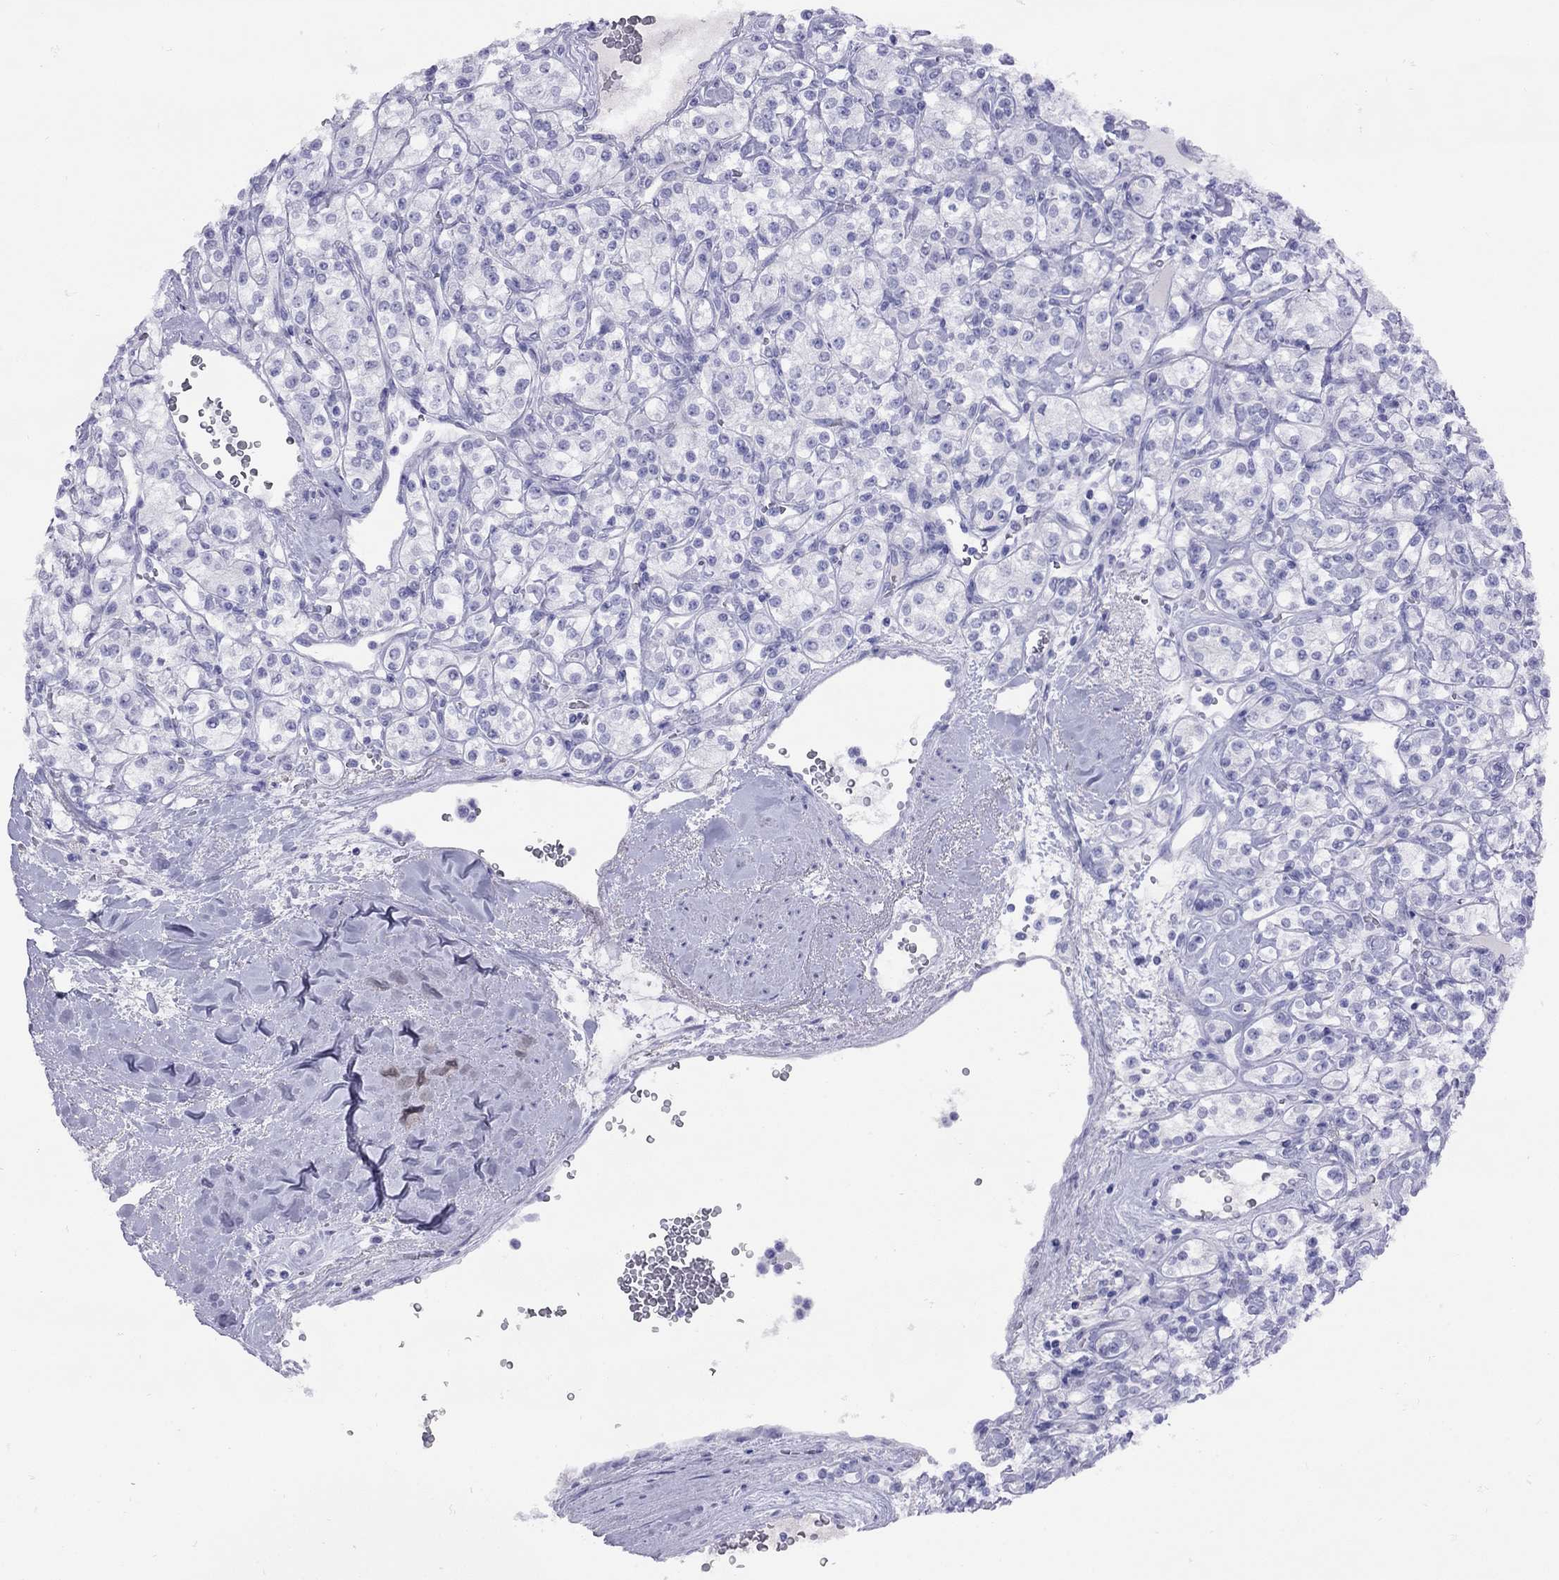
{"staining": {"intensity": "negative", "quantity": "none", "location": "none"}, "tissue": "renal cancer", "cell_type": "Tumor cells", "image_type": "cancer", "snomed": [{"axis": "morphology", "description": "Adenocarcinoma, NOS"}, {"axis": "topography", "description": "Kidney"}], "caption": "A photomicrograph of human renal cancer (adenocarcinoma) is negative for staining in tumor cells.", "gene": "GRIA2", "patient": {"sex": "male", "age": 77}}